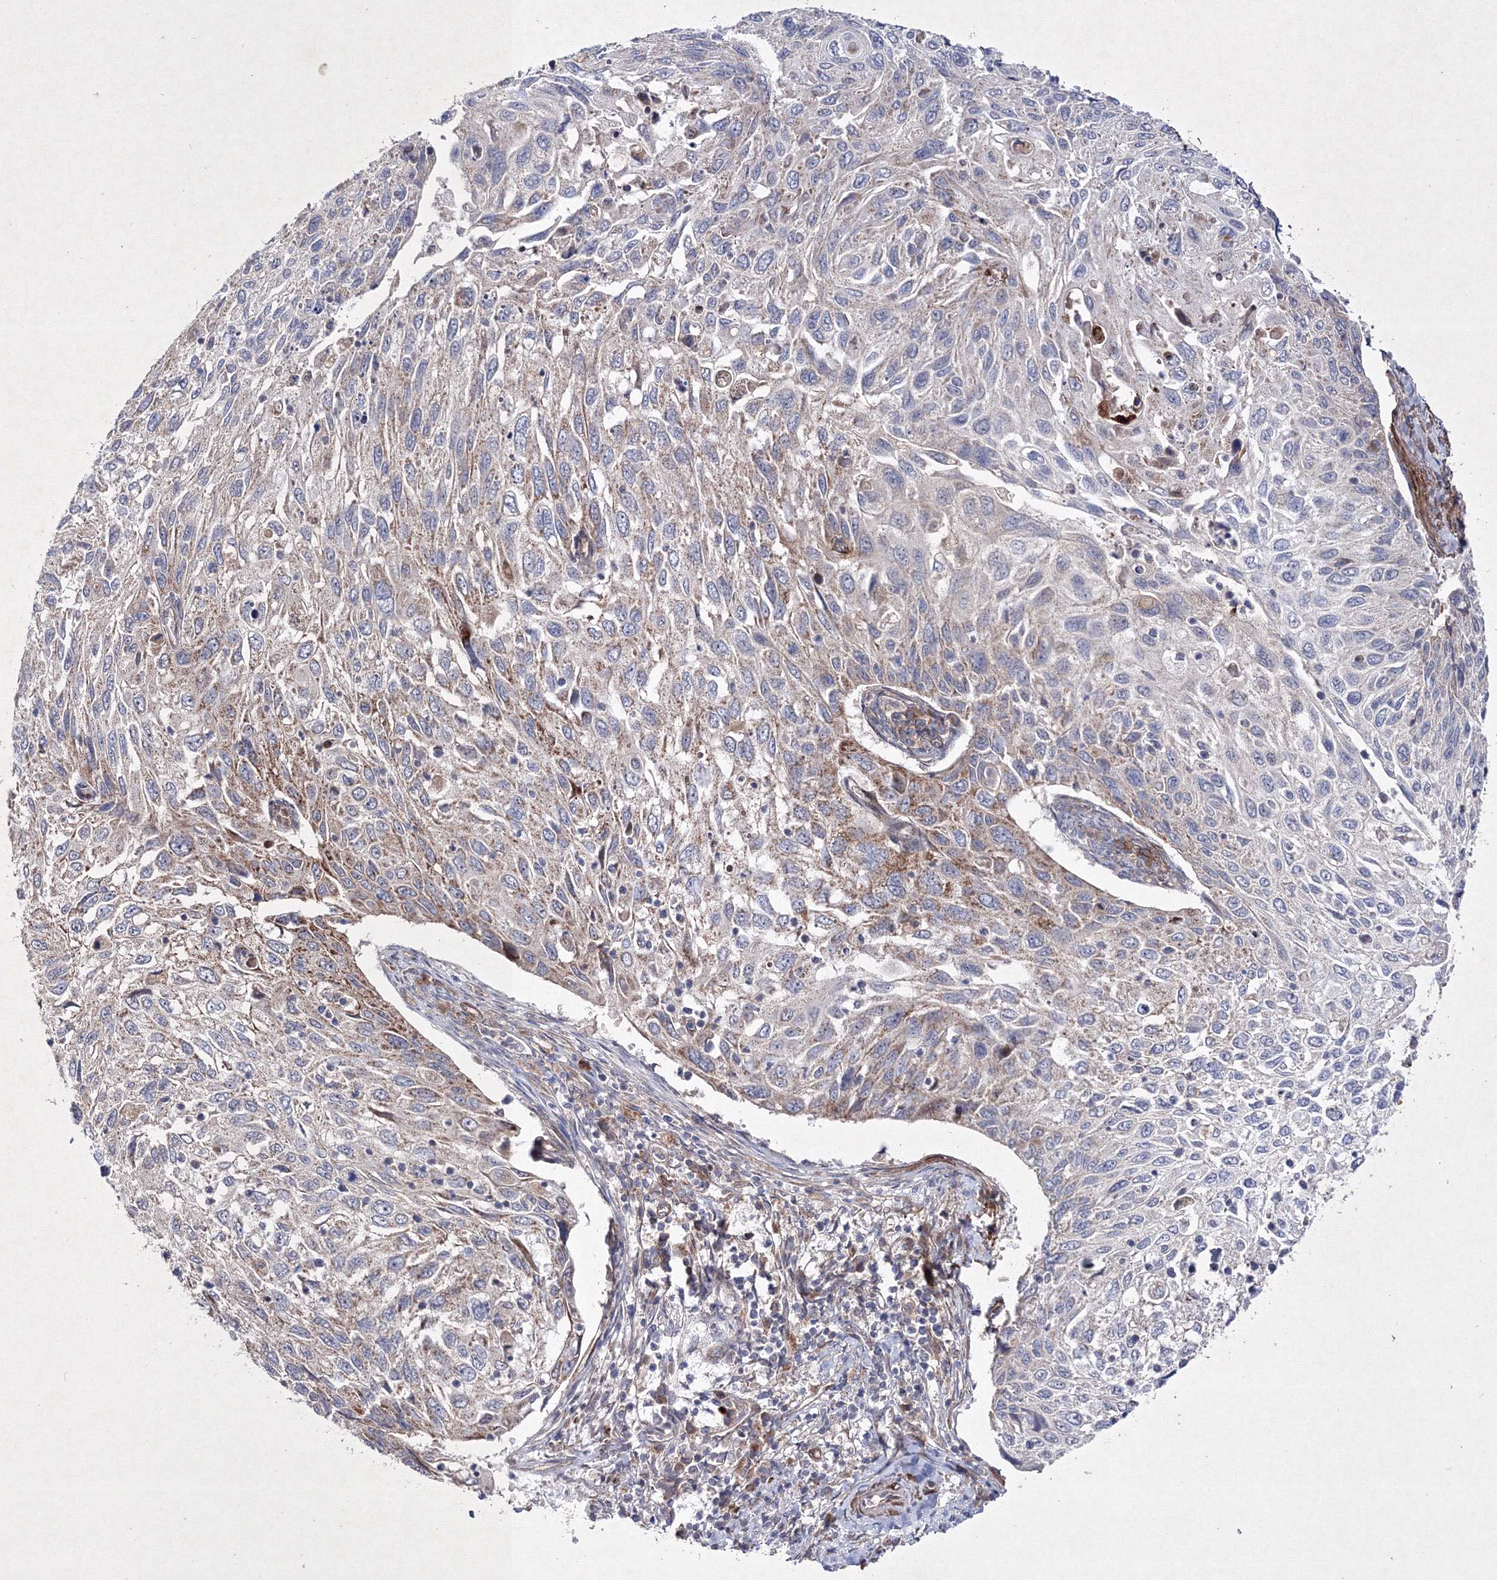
{"staining": {"intensity": "moderate", "quantity": "<25%", "location": "cytoplasmic/membranous"}, "tissue": "cervical cancer", "cell_type": "Tumor cells", "image_type": "cancer", "snomed": [{"axis": "morphology", "description": "Squamous cell carcinoma, NOS"}, {"axis": "topography", "description": "Cervix"}], "caption": "Protein expression analysis of cervical cancer demonstrates moderate cytoplasmic/membranous positivity in approximately <25% of tumor cells.", "gene": "GFM1", "patient": {"sex": "female", "age": 70}}